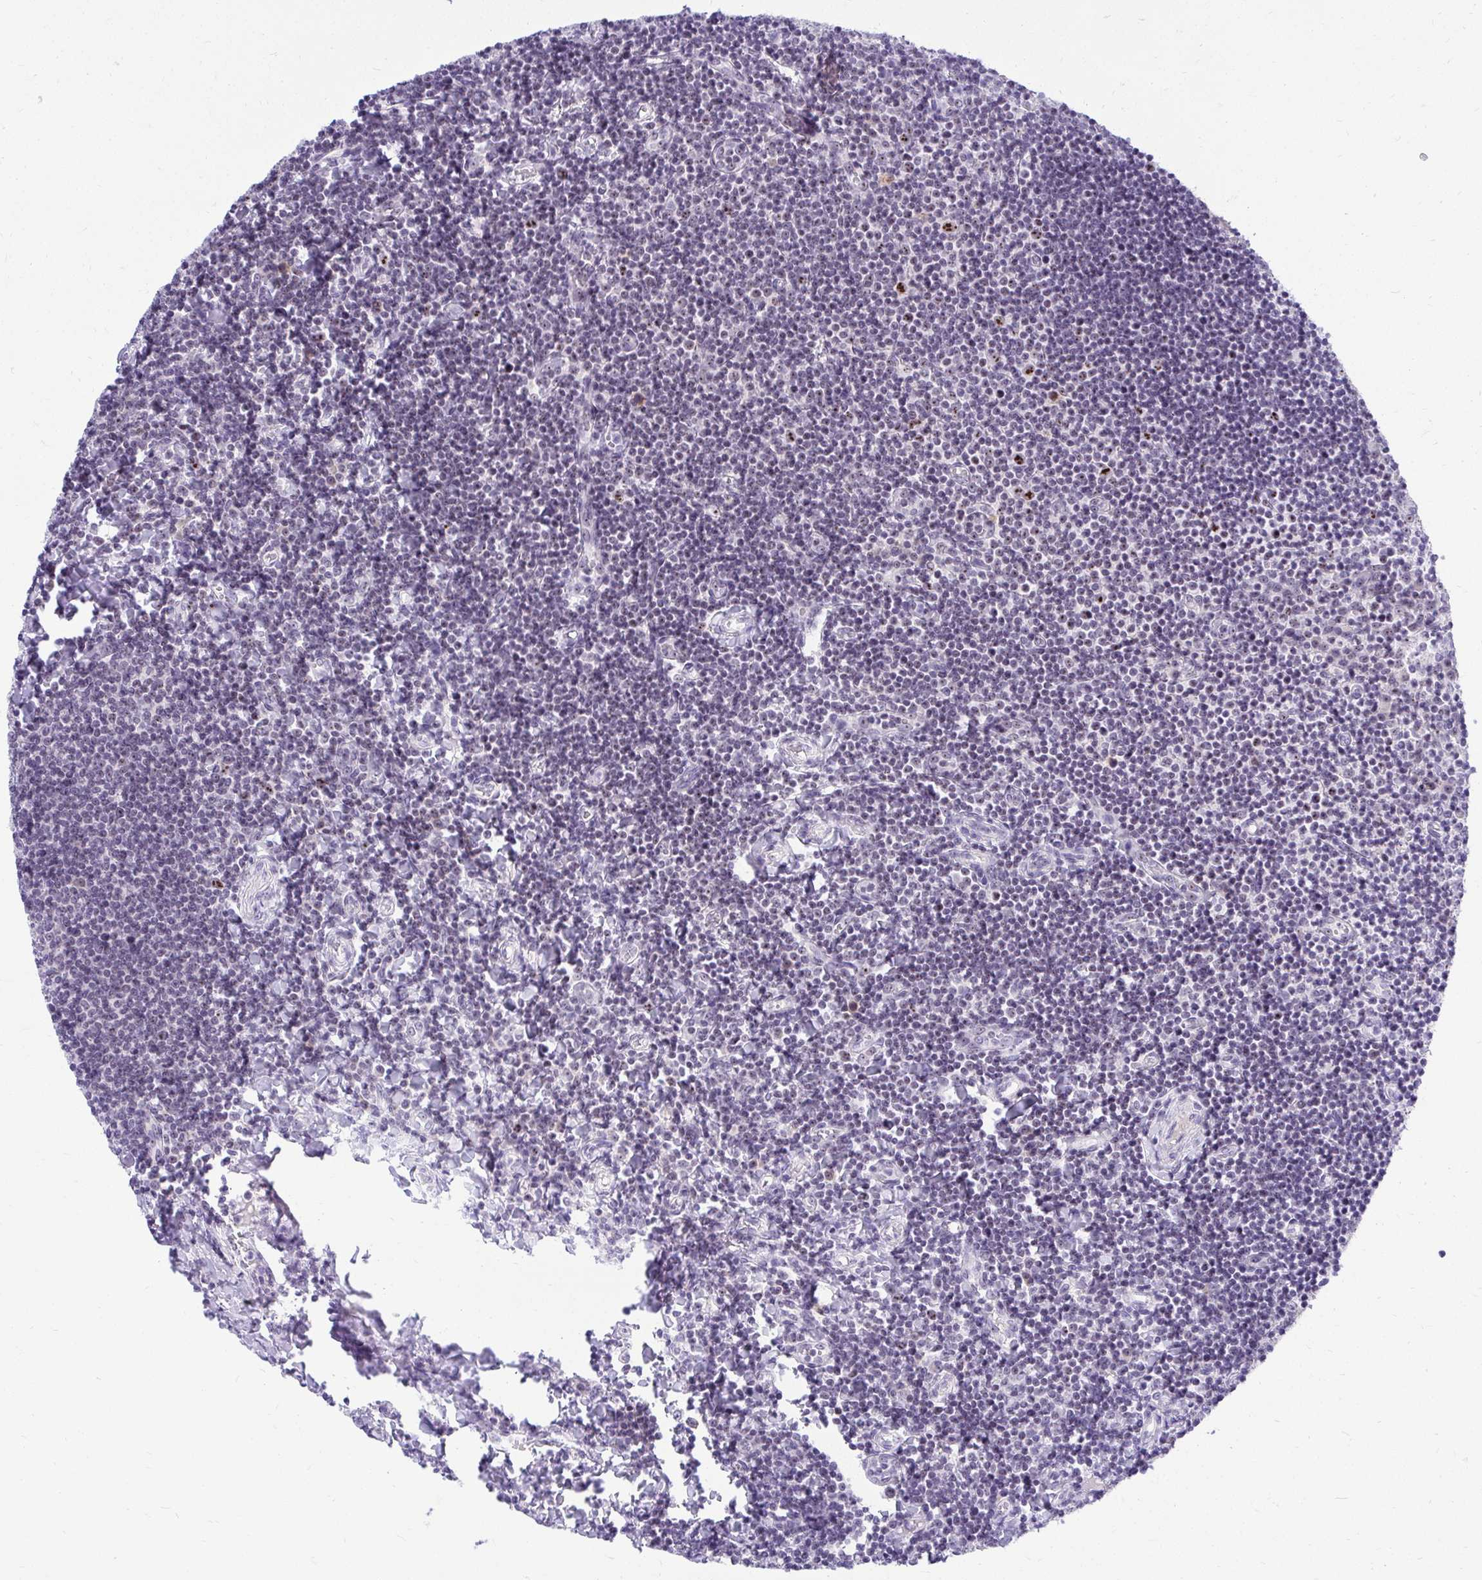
{"staining": {"intensity": "moderate", "quantity": "<25%", "location": "nuclear"}, "tissue": "tonsil", "cell_type": "Germinal center cells", "image_type": "normal", "snomed": [{"axis": "morphology", "description": "Normal tissue, NOS"}, {"axis": "topography", "description": "Tonsil"}], "caption": "Tonsil was stained to show a protein in brown. There is low levels of moderate nuclear staining in about <25% of germinal center cells. (IHC, brightfield microscopy, high magnification).", "gene": "NIFK", "patient": {"sex": "female", "age": 10}}